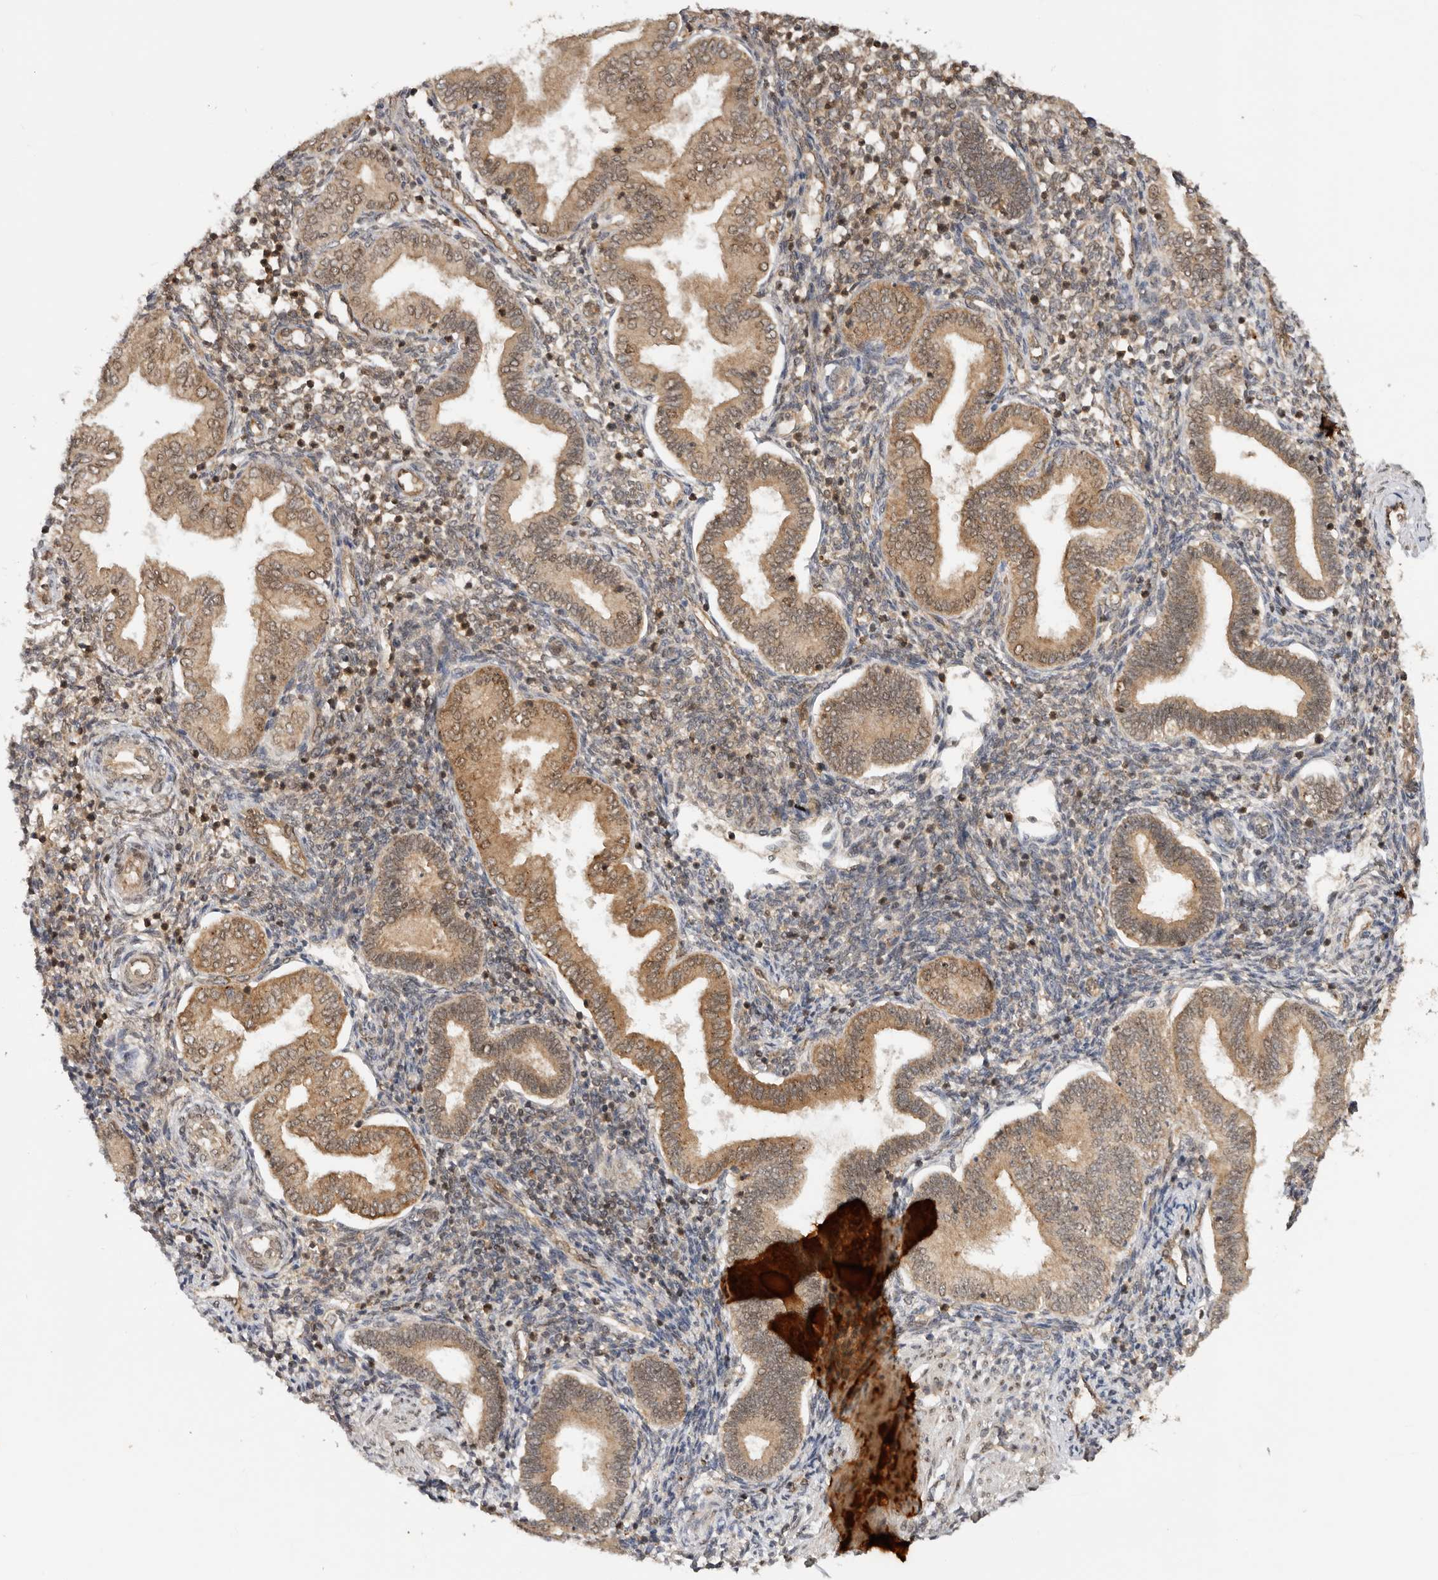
{"staining": {"intensity": "moderate", "quantity": "<25%", "location": "cytoplasmic/membranous,nuclear"}, "tissue": "endometrium", "cell_type": "Cells in endometrial stroma", "image_type": "normal", "snomed": [{"axis": "morphology", "description": "Normal tissue, NOS"}, {"axis": "topography", "description": "Endometrium"}], "caption": "Immunohistochemical staining of unremarkable endometrium reveals low levels of moderate cytoplasmic/membranous,nuclear positivity in approximately <25% of cells in endometrial stroma. Nuclei are stained in blue.", "gene": "TARS2", "patient": {"sex": "female", "age": 53}}